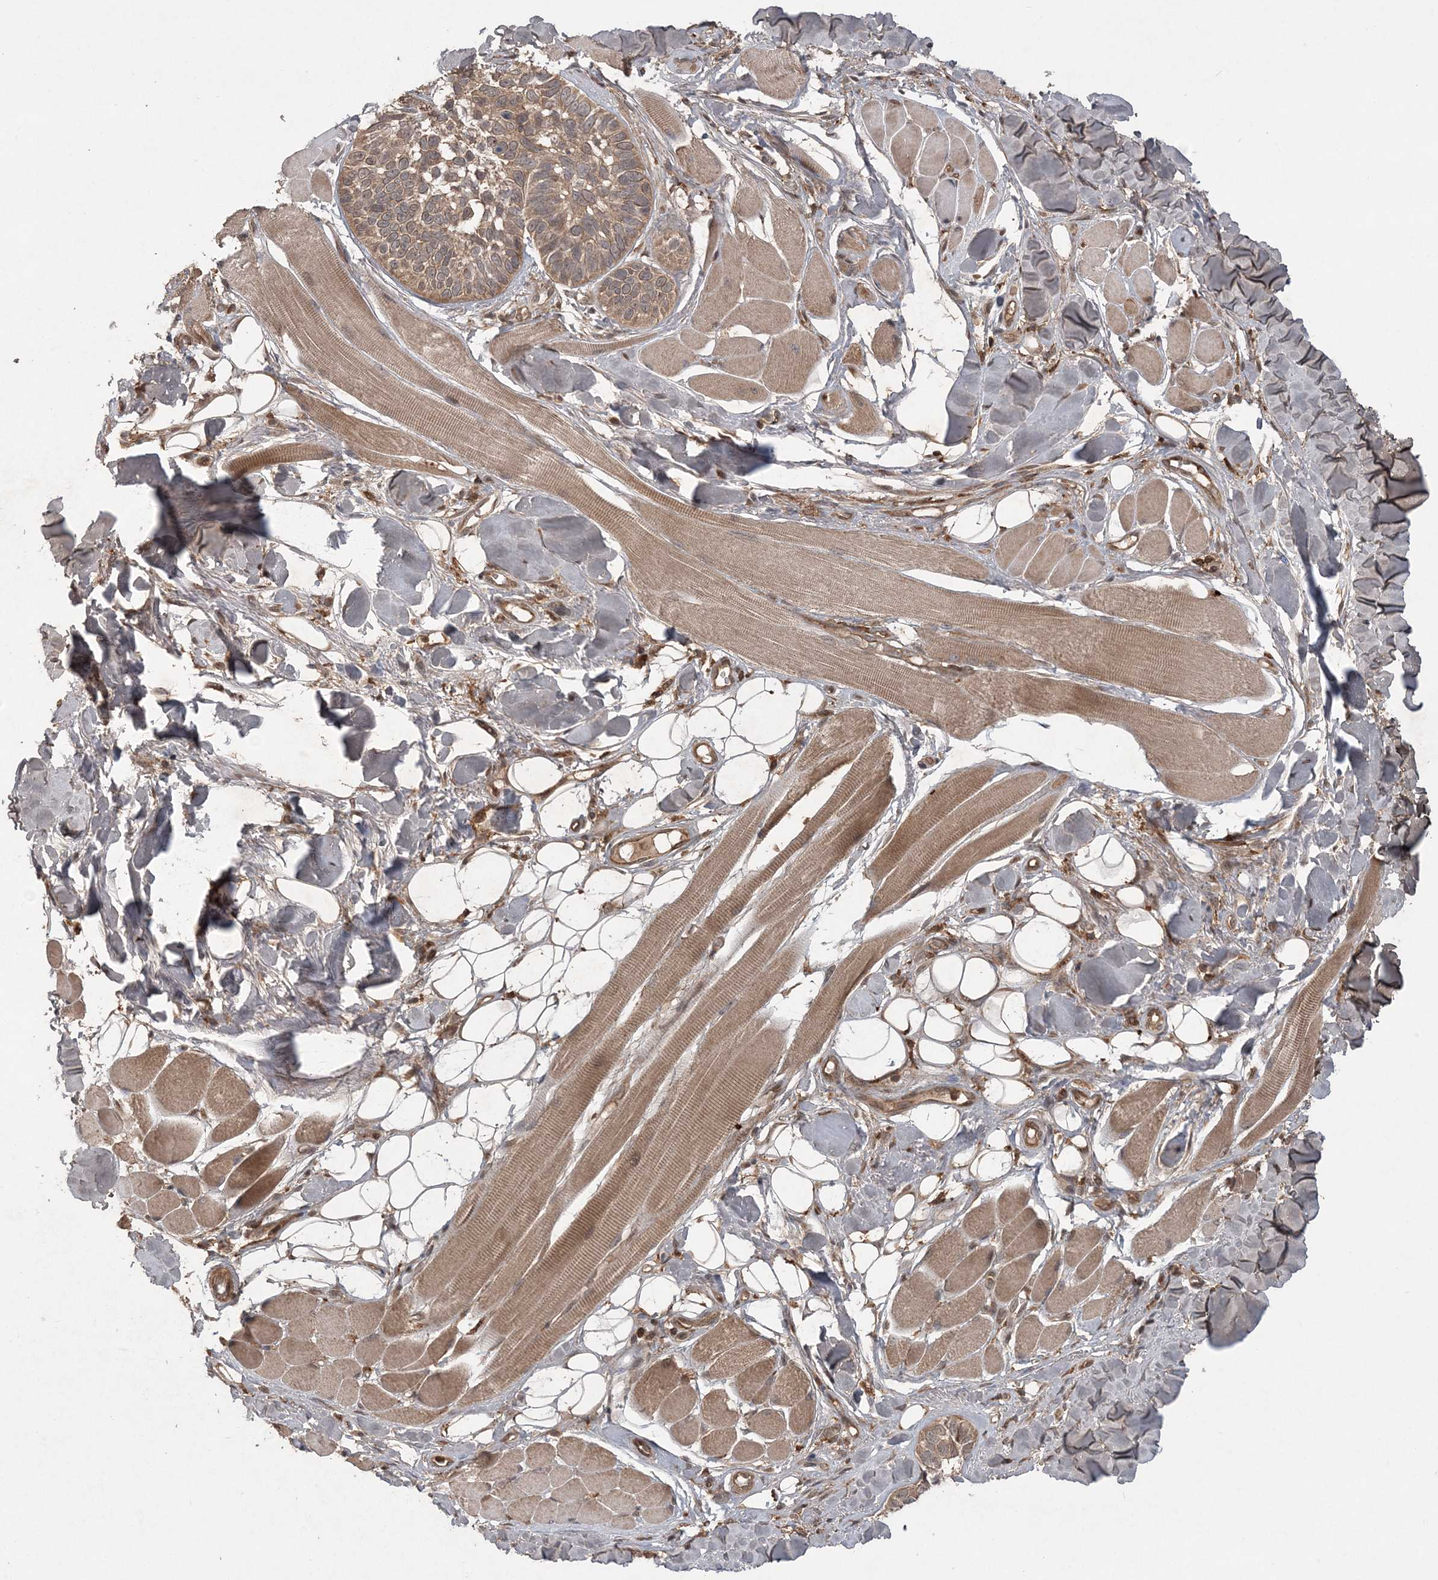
{"staining": {"intensity": "moderate", "quantity": ">75%", "location": "cytoplasmic/membranous"}, "tissue": "skin cancer", "cell_type": "Tumor cells", "image_type": "cancer", "snomed": [{"axis": "morphology", "description": "Basal cell carcinoma"}, {"axis": "topography", "description": "Skin"}], "caption": "Protein analysis of basal cell carcinoma (skin) tissue demonstrates moderate cytoplasmic/membranous expression in approximately >75% of tumor cells. (DAB IHC, brown staining for protein, blue staining for nuclei).", "gene": "LACC1", "patient": {"sex": "male", "age": 62}}